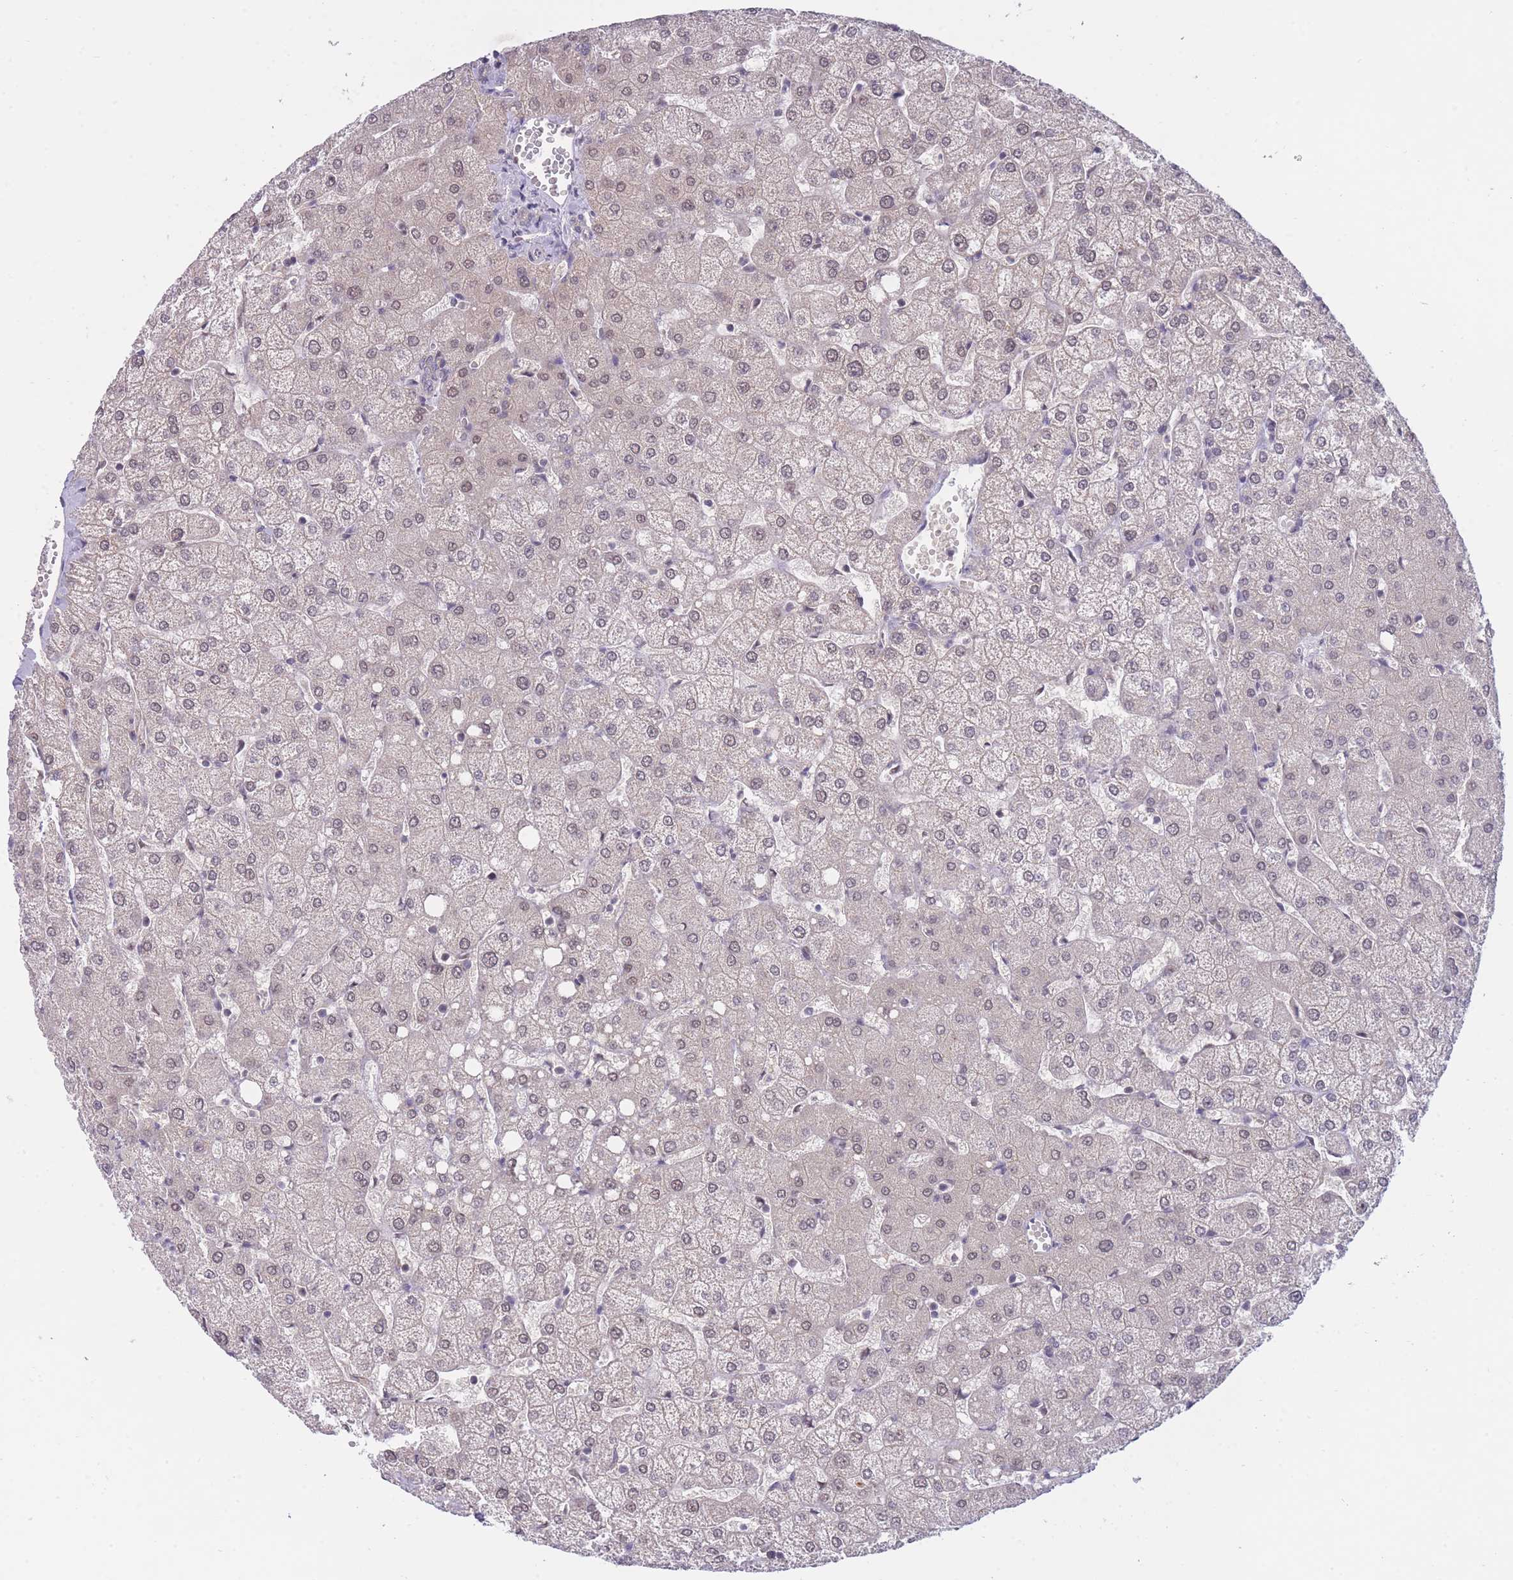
{"staining": {"intensity": "weak", "quantity": "<25%", "location": "nuclear"}, "tissue": "liver", "cell_type": "Cholangiocytes", "image_type": "normal", "snomed": [{"axis": "morphology", "description": "Normal tissue, NOS"}, {"axis": "topography", "description": "Liver"}], "caption": "Cholangiocytes are negative for brown protein staining in unremarkable liver. (Brightfield microscopy of DAB (3,3'-diaminobenzidine) immunohistochemistry (IHC) at high magnification).", "gene": "GOLGA6L1", "patient": {"sex": "female", "age": 54}}